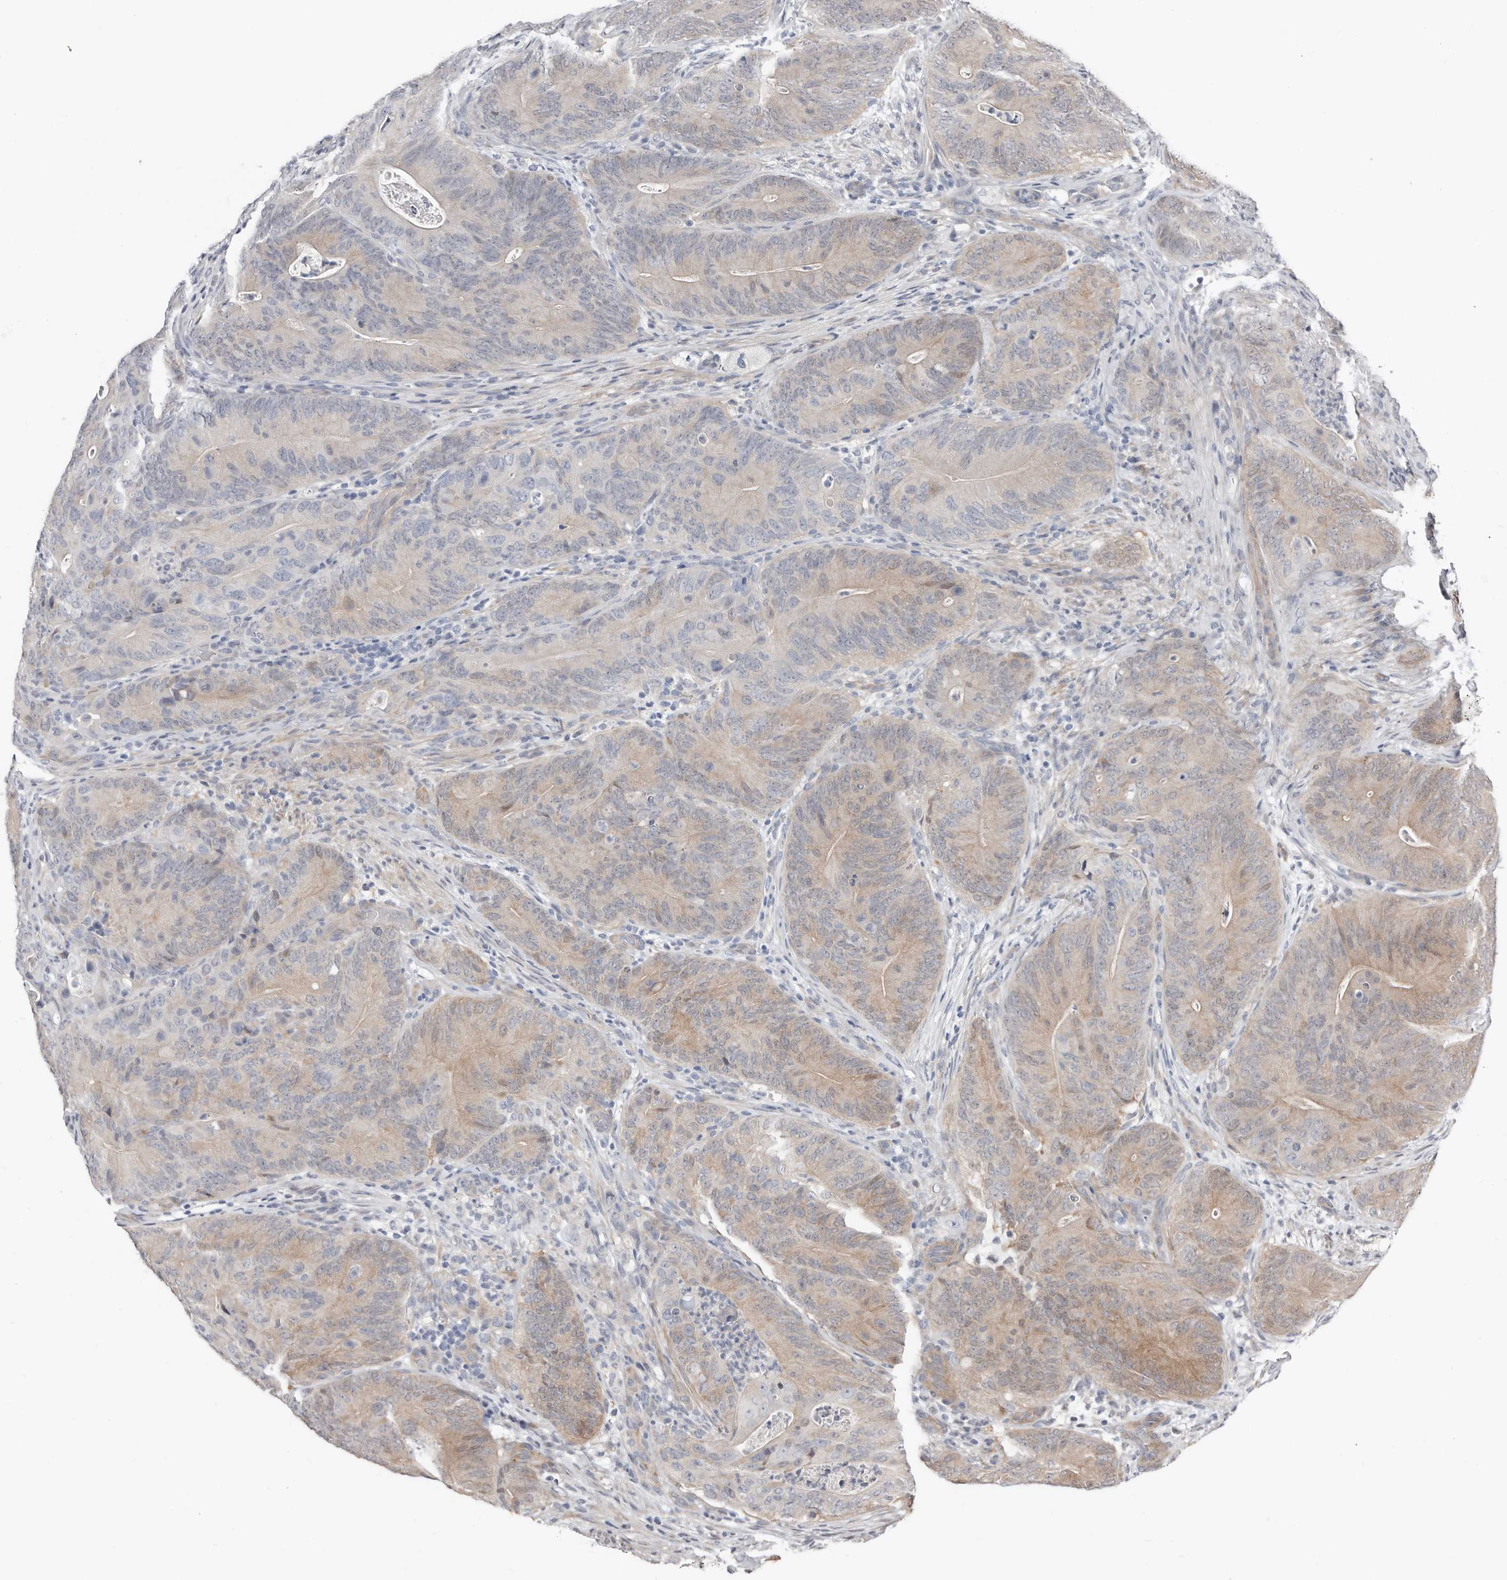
{"staining": {"intensity": "moderate", "quantity": "25%-75%", "location": "cytoplasmic/membranous"}, "tissue": "colorectal cancer", "cell_type": "Tumor cells", "image_type": "cancer", "snomed": [{"axis": "morphology", "description": "Normal tissue, NOS"}, {"axis": "topography", "description": "Colon"}], "caption": "Tumor cells display medium levels of moderate cytoplasmic/membranous positivity in approximately 25%-75% of cells in colorectal cancer.", "gene": "ASRGL1", "patient": {"sex": "female", "age": 82}}